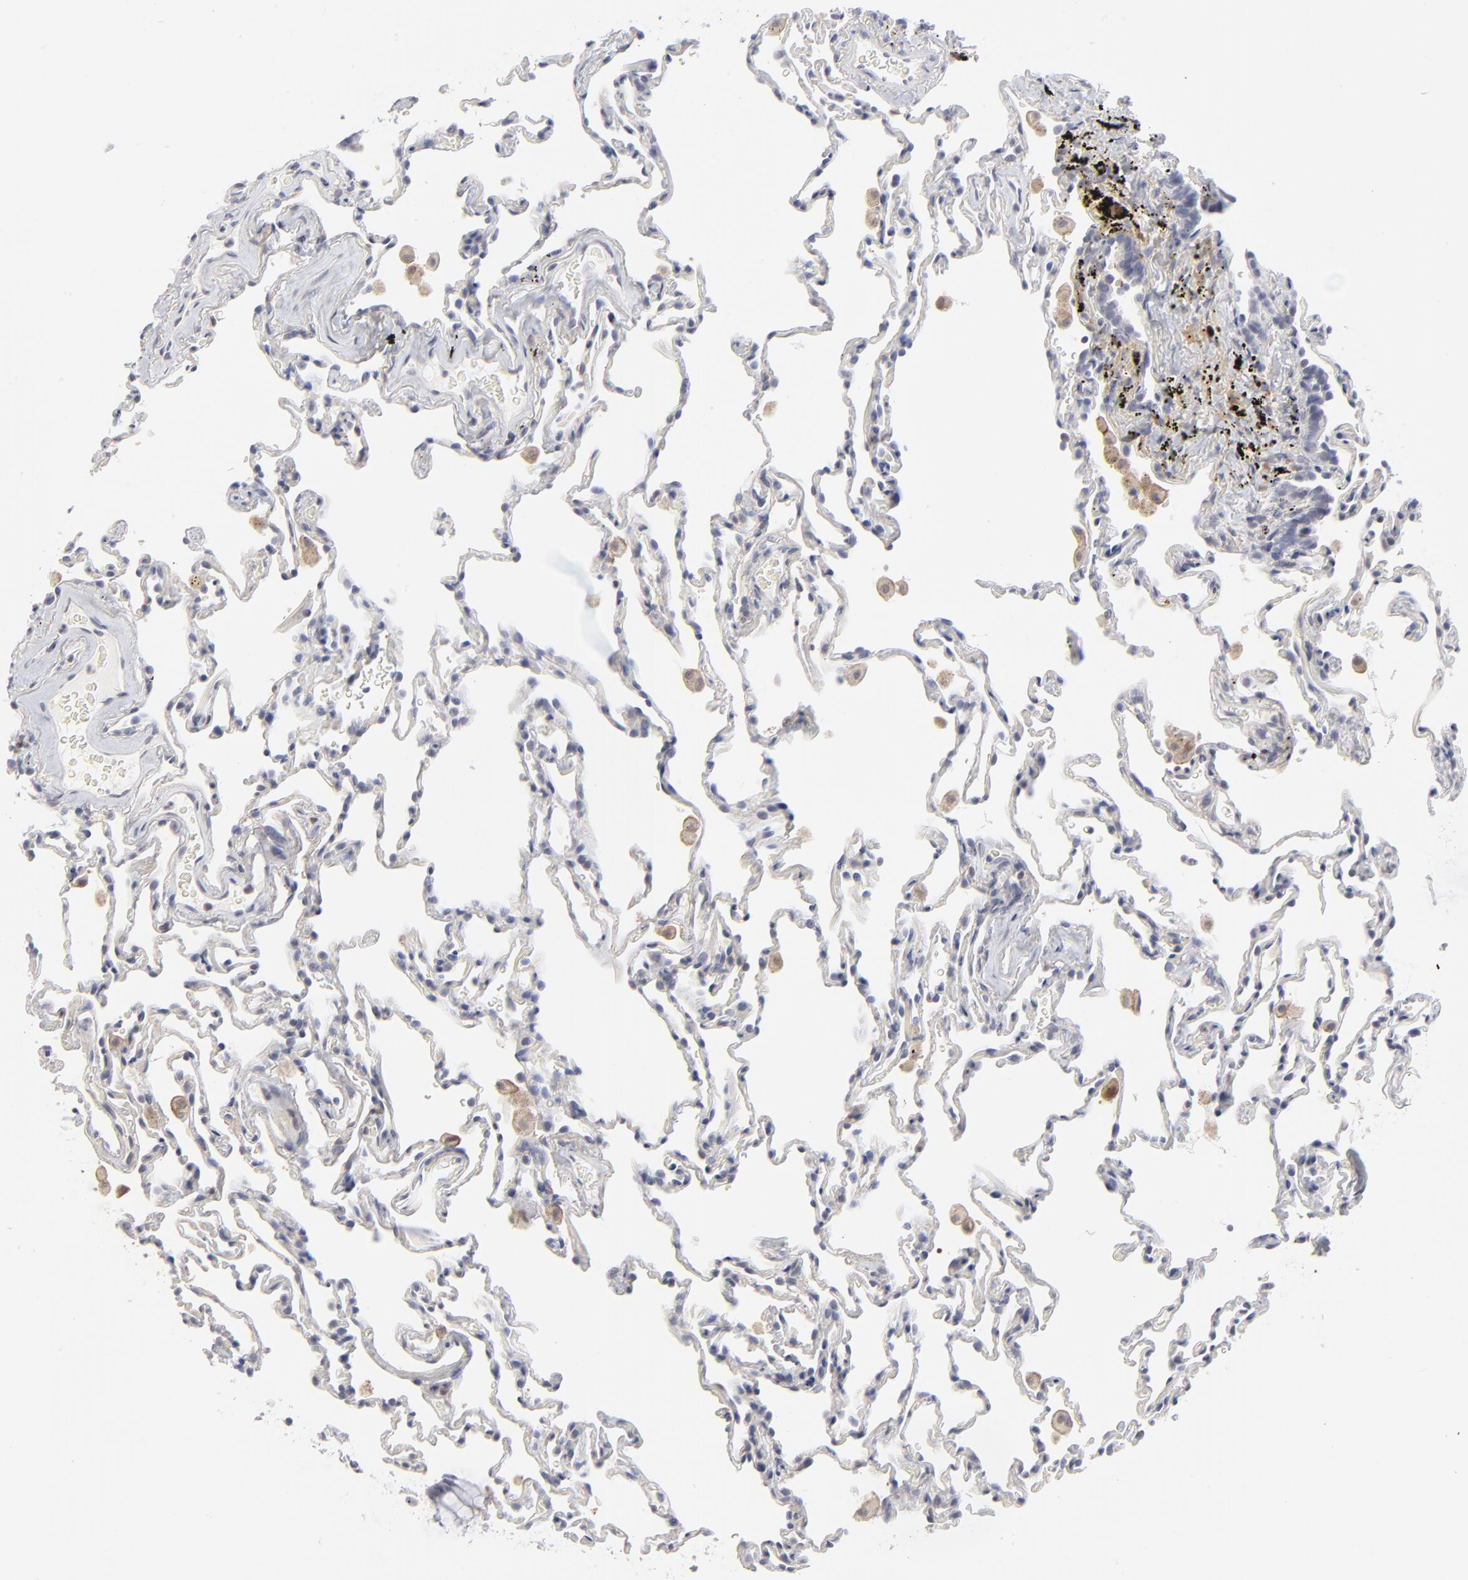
{"staining": {"intensity": "negative", "quantity": "none", "location": "none"}, "tissue": "lung", "cell_type": "Alveolar cells", "image_type": "normal", "snomed": [{"axis": "morphology", "description": "Normal tissue, NOS"}, {"axis": "morphology", "description": "Soft tissue tumor metastatic"}, {"axis": "topography", "description": "Lung"}], "caption": "Immunohistochemistry (IHC) of unremarkable lung exhibits no positivity in alveolar cells.", "gene": "AURKA", "patient": {"sex": "male", "age": 59}}